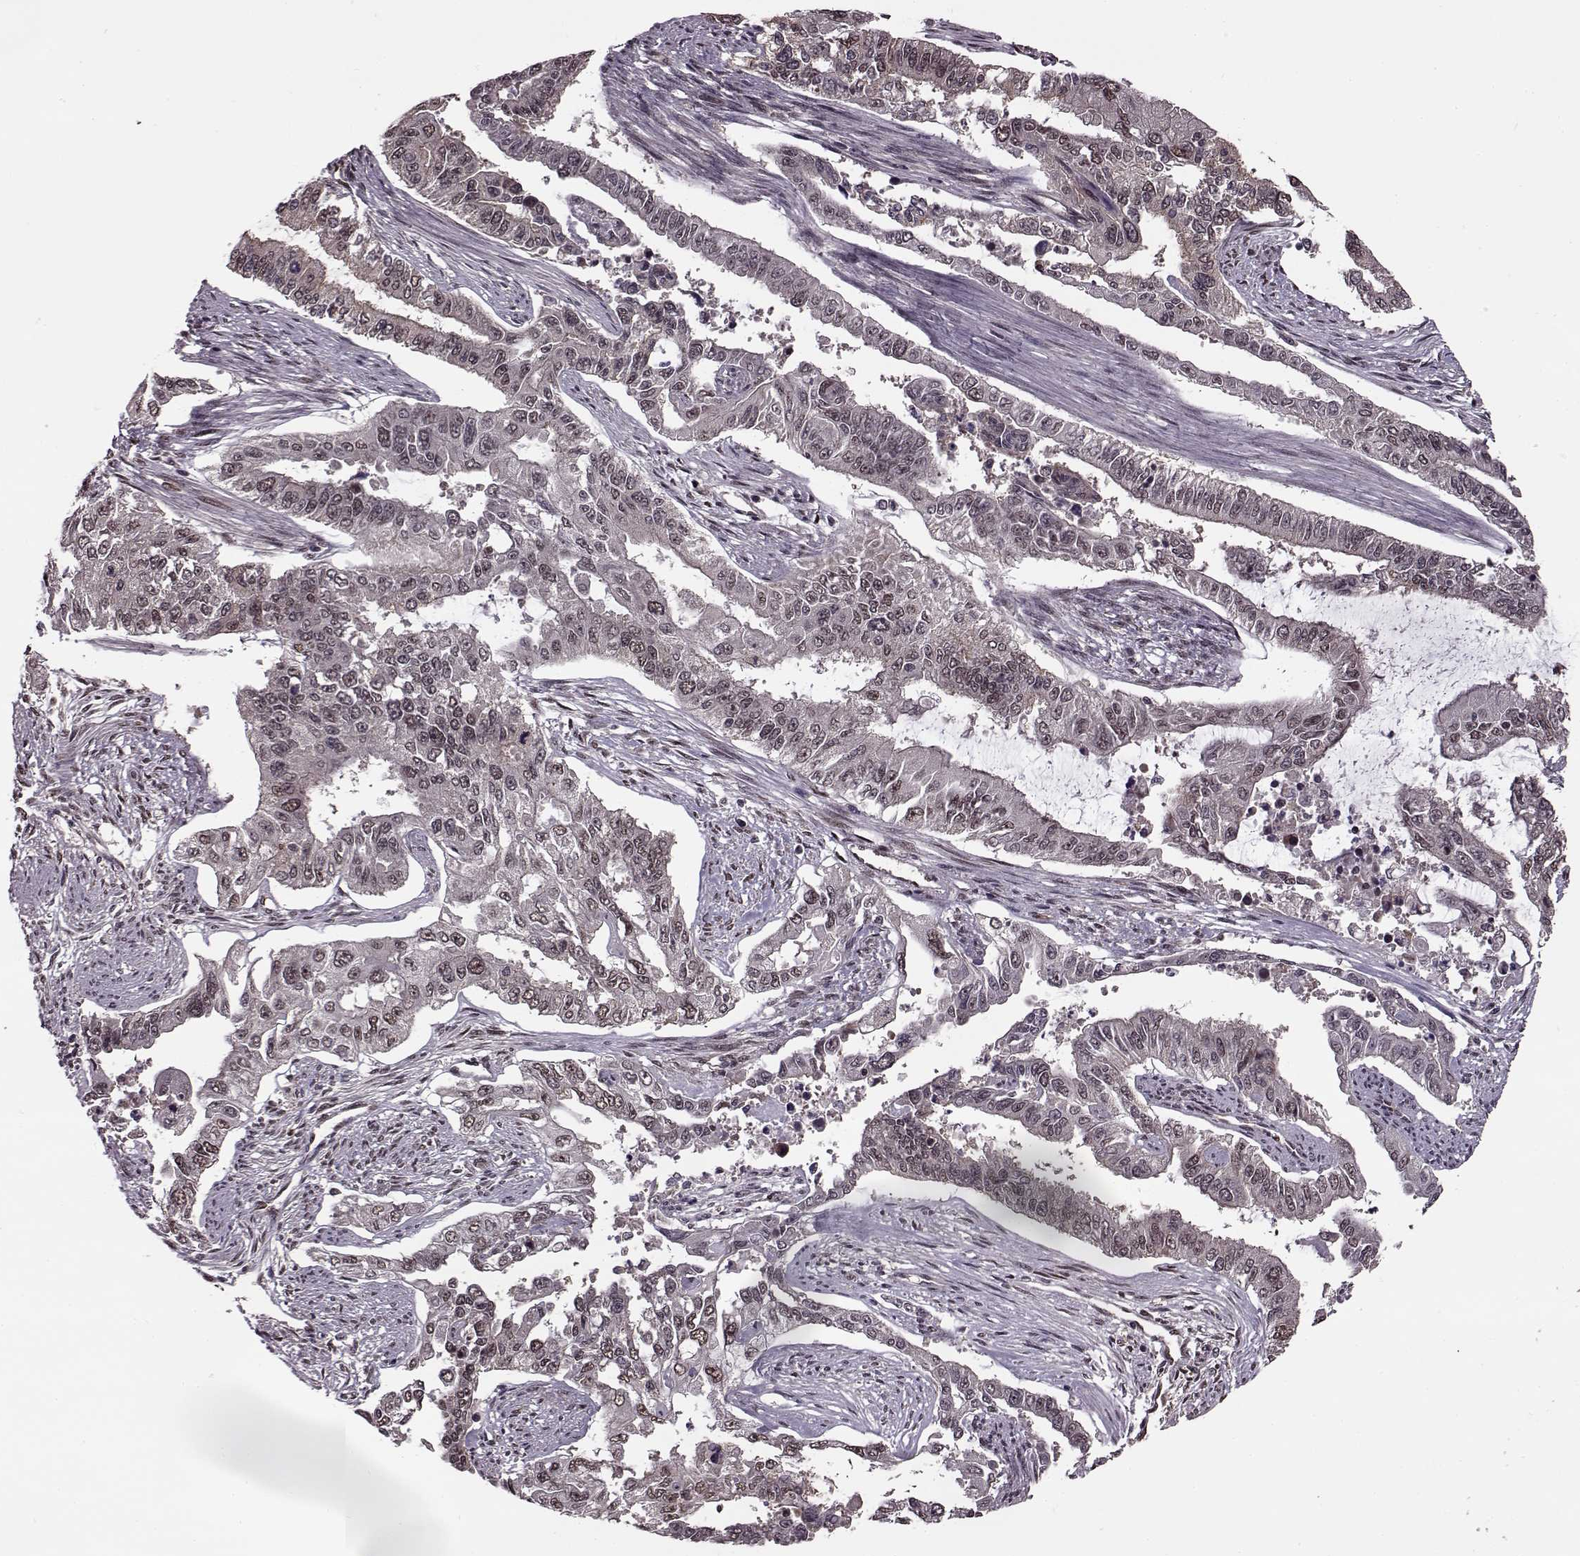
{"staining": {"intensity": "weak", "quantity": "<25%", "location": "nuclear"}, "tissue": "endometrial cancer", "cell_type": "Tumor cells", "image_type": "cancer", "snomed": [{"axis": "morphology", "description": "Adenocarcinoma, NOS"}, {"axis": "topography", "description": "Uterus"}], "caption": "IHC photomicrograph of neoplastic tissue: endometrial cancer (adenocarcinoma) stained with DAB (3,3'-diaminobenzidine) exhibits no significant protein positivity in tumor cells.", "gene": "FTO", "patient": {"sex": "female", "age": 59}}